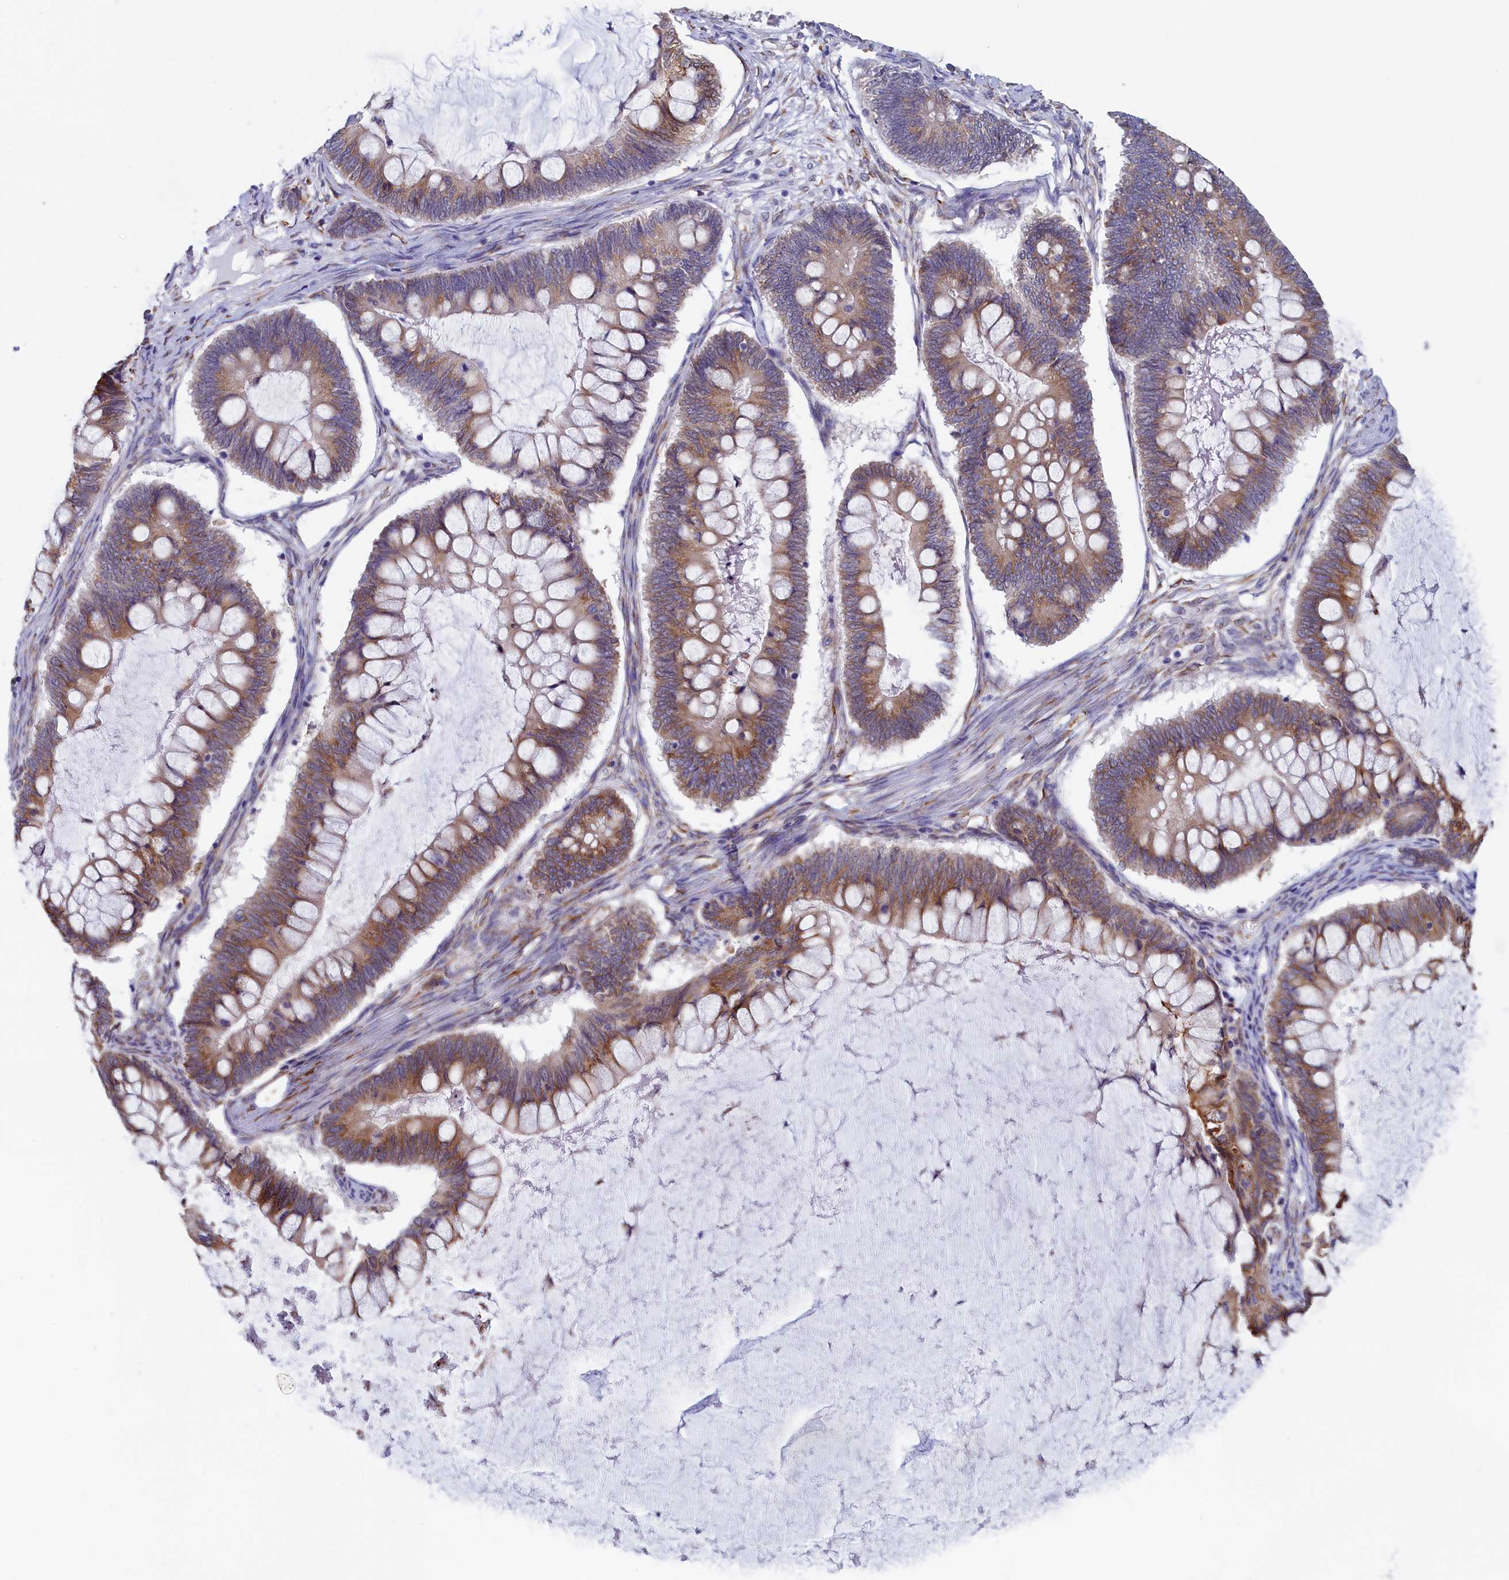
{"staining": {"intensity": "moderate", "quantity": "25%-75%", "location": "cytoplasmic/membranous"}, "tissue": "ovarian cancer", "cell_type": "Tumor cells", "image_type": "cancer", "snomed": [{"axis": "morphology", "description": "Cystadenocarcinoma, mucinous, NOS"}, {"axis": "topography", "description": "Ovary"}], "caption": "An image of ovarian cancer stained for a protein exhibits moderate cytoplasmic/membranous brown staining in tumor cells. (IHC, brightfield microscopy, high magnification).", "gene": "CCDC68", "patient": {"sex": "female", "age": 61}}